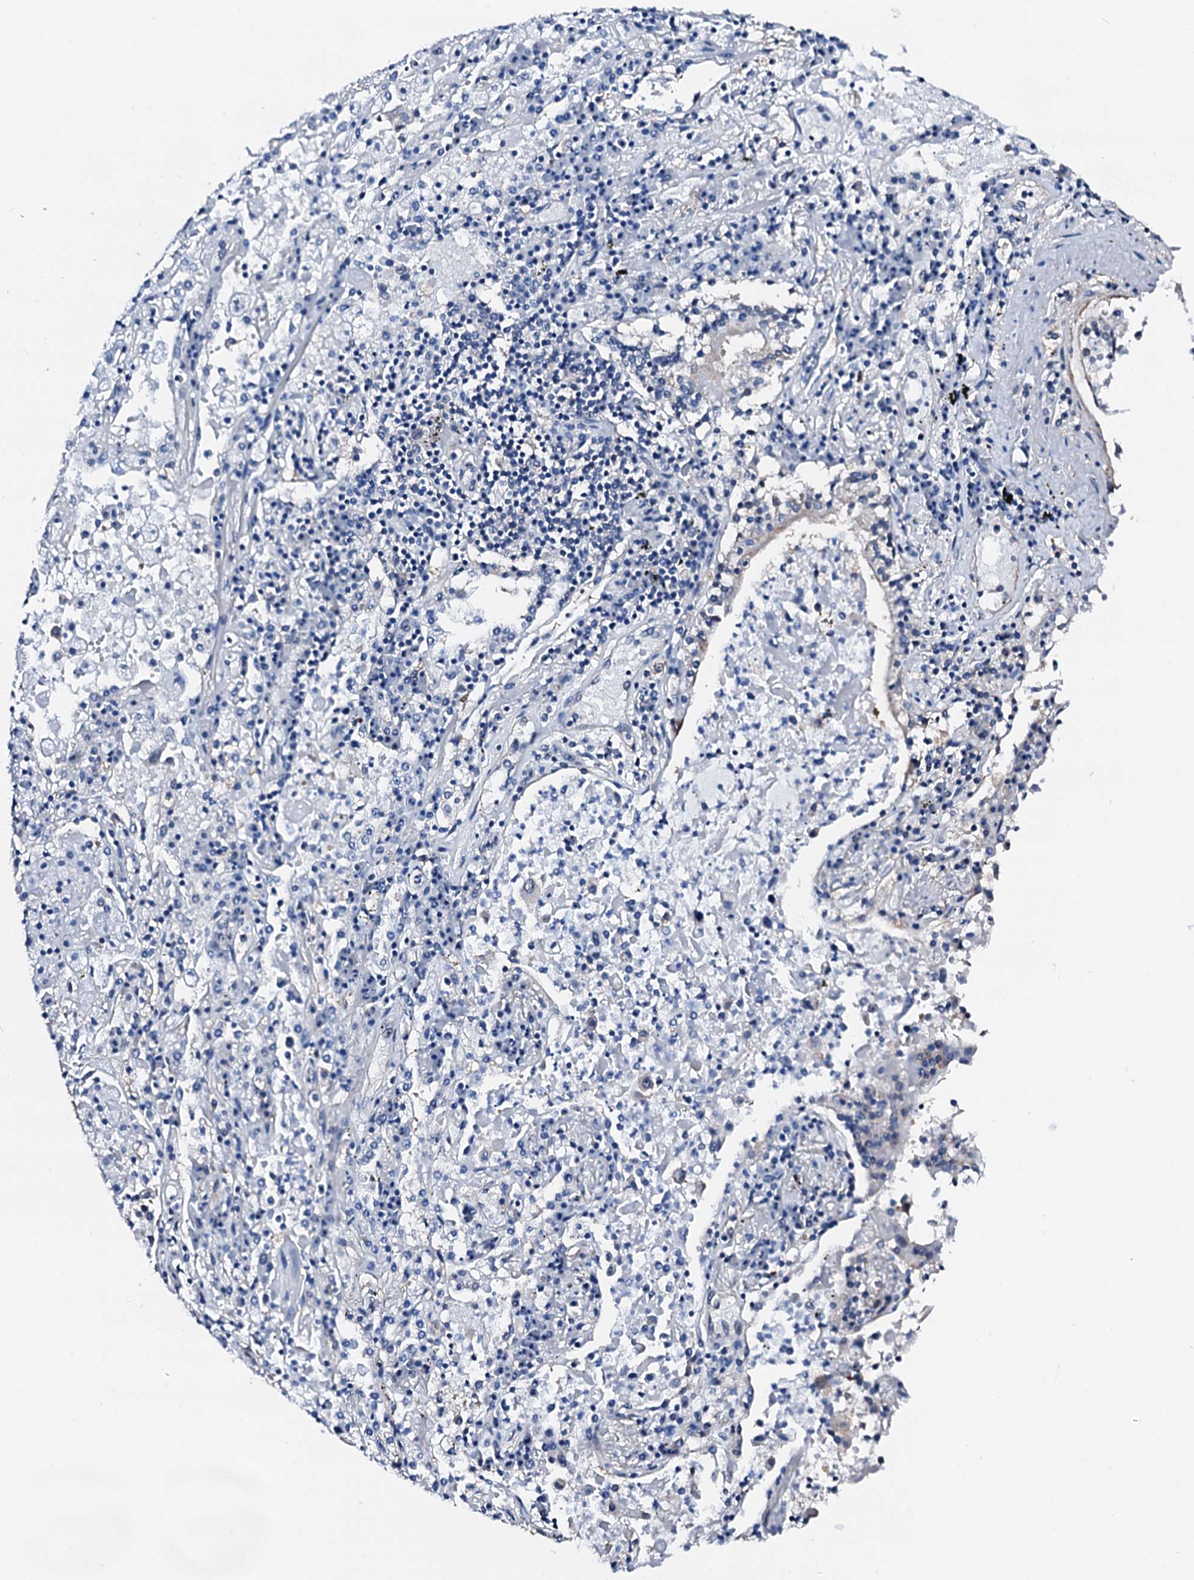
{"staining": {"intensity": "negative", "quantity": "none", "location": "none"}, "tissue": "lung cancer", "cell_type": "Tumor cells", "image_type": "cancer", "snomed": [{"axis": "morphology", "description": "Squamous cell carcinoma, NOS"}, {"axis": "topography", "description": "Lung"}], "caption": "IHC of human lung squamous cell carcinoma demonstrates no expression in tumor cells. Nuclei are stained in blue.", "gene": "CSN2", "patient": {"sex": "male", "age": 65}}